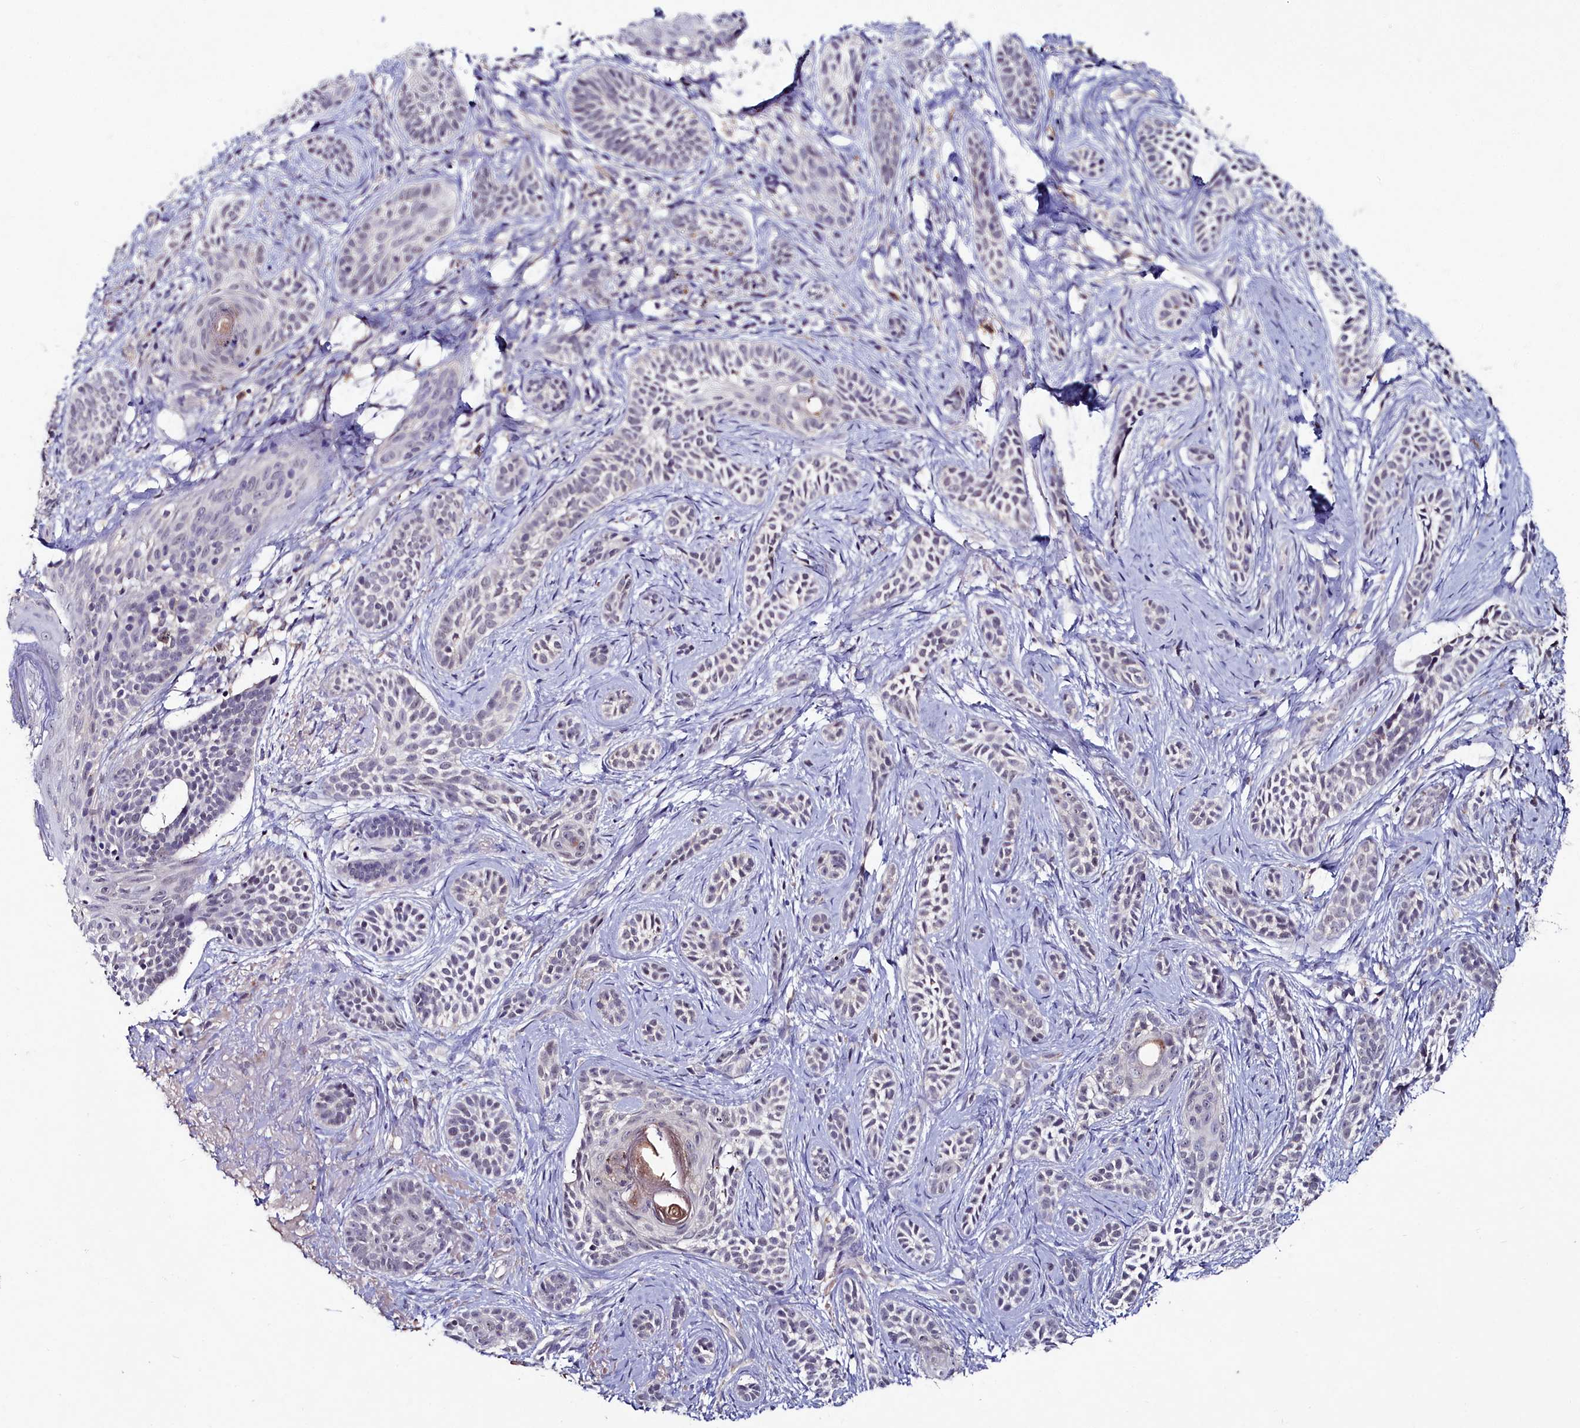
{"staining": {"intensity": "negative", "quantity": "none", "location": "none"}, "tissue": "skin cancer", "cell_type": "Tumor cells", "image_type": "cancer", "snomed": [{"axis": "morphology", "description": "Basal cell carcinoma"}, {"axis": "topography", "description": "Skin"}], "caption": "A histopathology image of human skin cancer (basal cell carcinoma) is negative for staining in tumor cells.", "gene": "AMBRA1", "patient": {"sex": "male", "age": 71}}